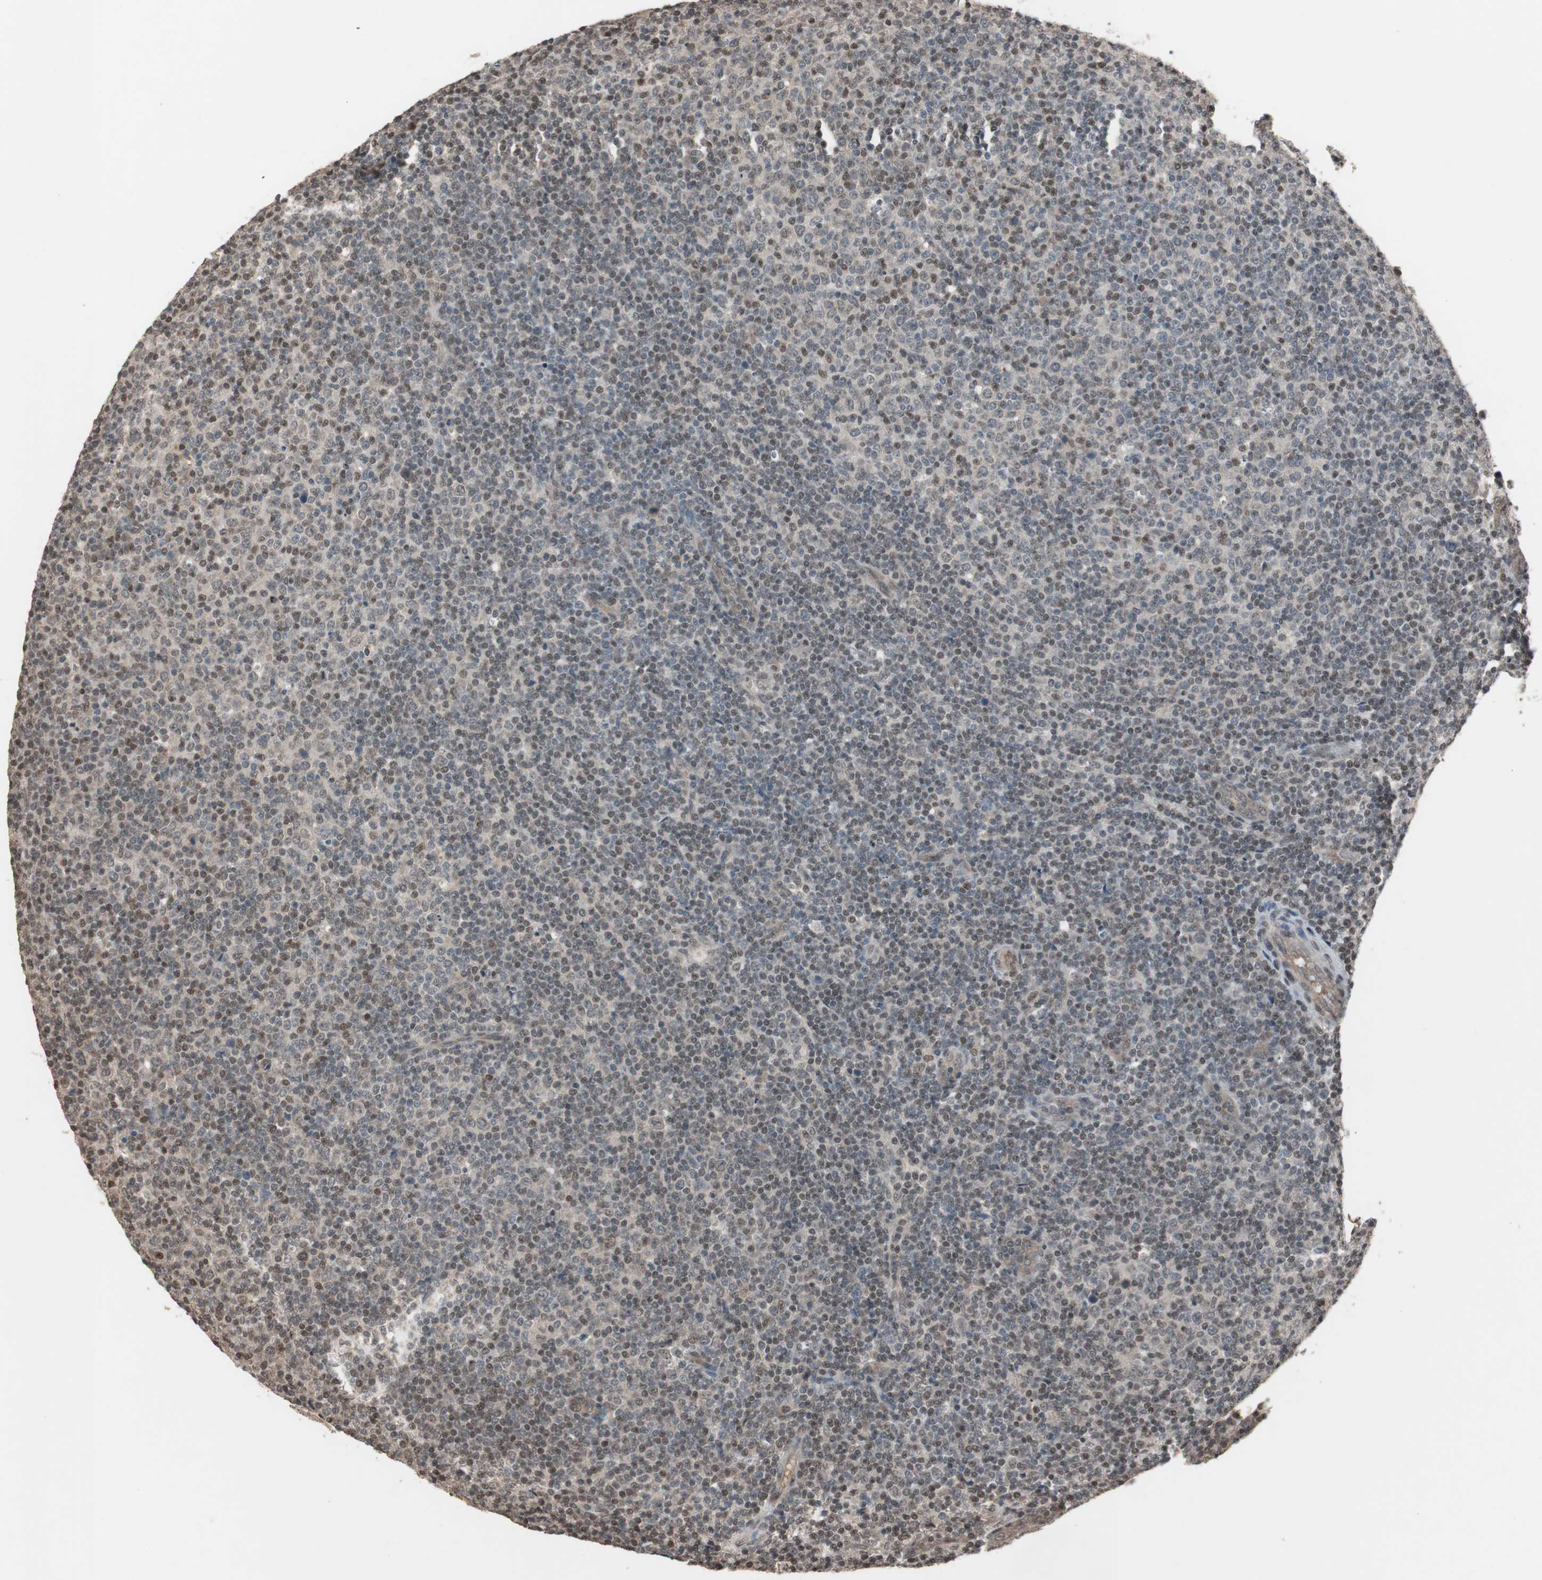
{"staining": {"intensity": "weak", "quantity": "<25%", "location": "nuclear"}, "tissue": "lymphoma", "cell_type": "Tumor cells", "image_type": "cancer", "snomed": [{"axis": "morphology", "description": "Malignant lymphoma, non-Hodgkin's type, Low grade"}, {"axis": "topography", "description": "Lymph node"}], "caption": "Human malignant lymphoma, non-Hodgkin's type (low-grade) stained for a protein using immunohistochemistry demonstrates no staining in tumor cells.", "gene": "DRAP1", "patient": {"sex": "male", "age": 70}}